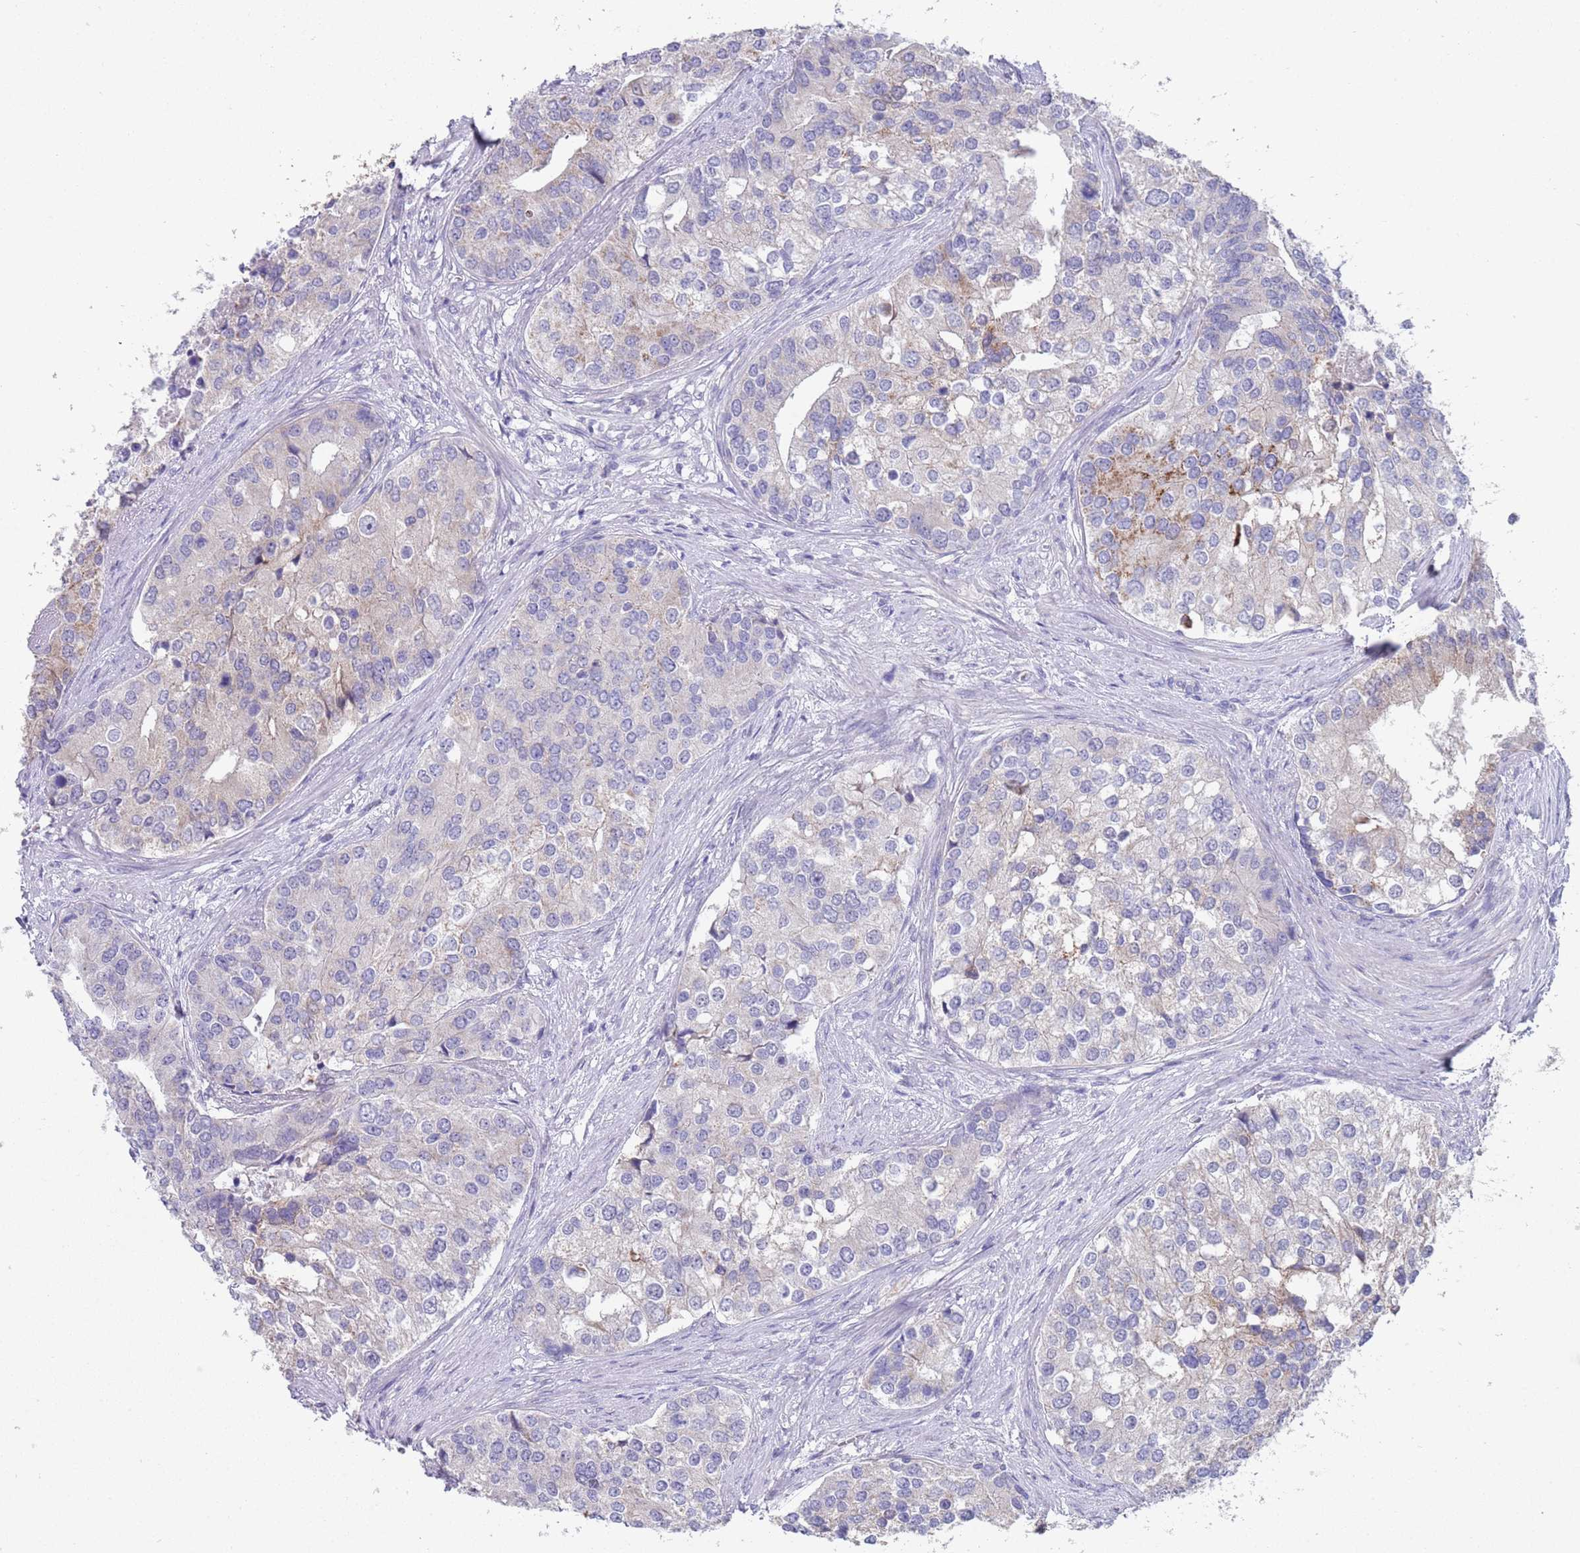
{"staining": {"intensity": "weak", "quantity": "<25%", "location": "cytoplasmic/membranous"}, "tissue": "prostate cancer", "cell_type": "Tumor cells", "image_type": "cancer", "snomed": [{"axis": "morphology", "description": "Adenocarcinoma, High grade"}, {"axis": "topography", "description": "Prostate"}], "caption": "DAB immunohistochemical staining of prostate cancer displays no significant positivity in tumor cells.", "gene": "SPIRE2", "patient": {"sex": "male", "age": 62}}